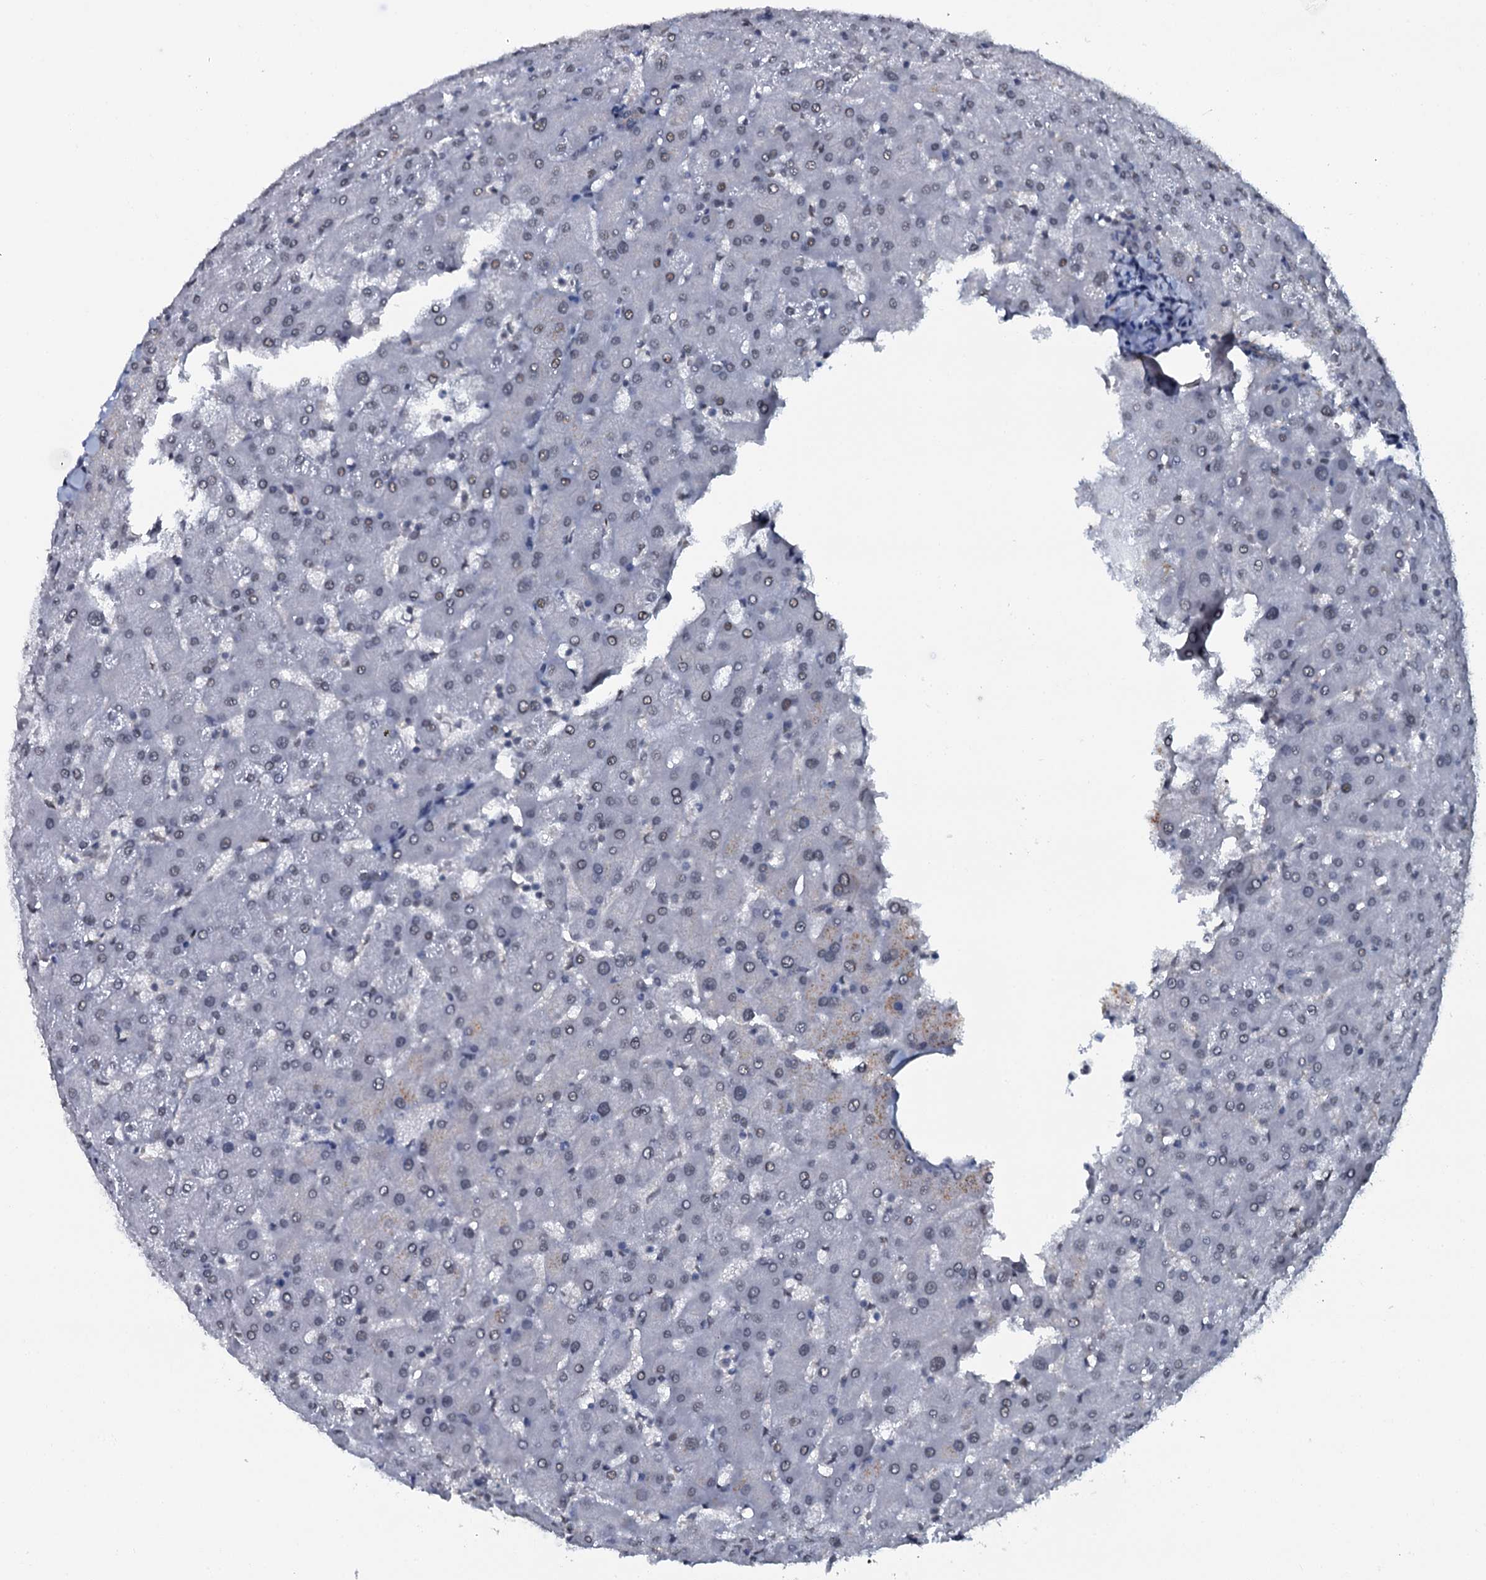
{"staining": {"intensity": "negative", "quantity": "none", "location": "none"}, "tissue": "liver", "cell_type": "Cholangiocytes", "image_type": "normal", "snomed": [{"axis": "morphology", "description": "Normal tissue, NOS"}, {"axis": "topography", "description": "Liver"}], "caption": "DAB immunohistochemical staining of normal human liver displays no significant positivity in cholangiocytes.", "gene": "SH2D4B", "patient": {"sex": "female", "age": 63}}